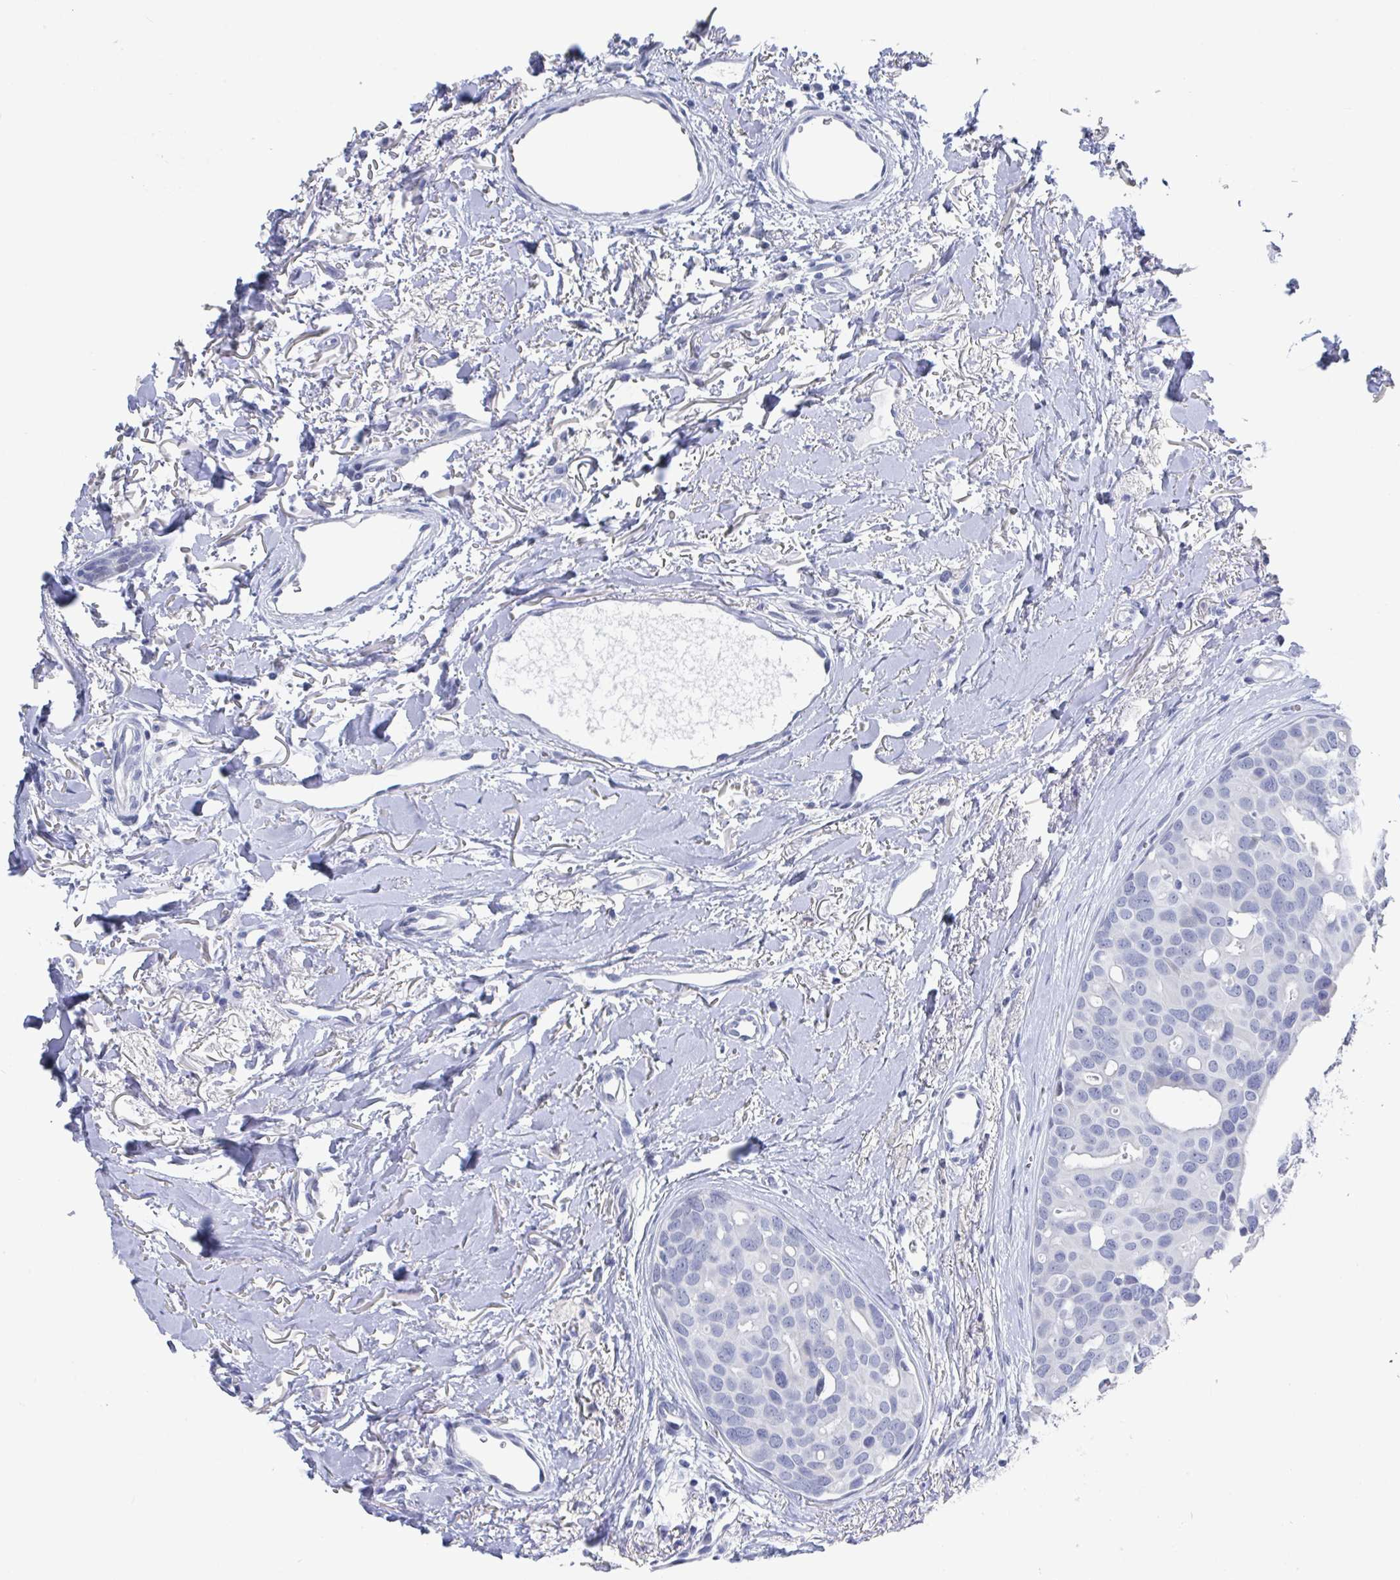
{"staining": {"intensity": "negative", "quantity": "none", "location": "none"}, "tissue": "breast cancer", "cell_type": "Tumor cells", "image_type": "cancer", "snomed": [{"axis": "morphology", "description": "Duct carcinoma"}, {"axis": "topography", "description": "Breast"}], "caption": "There is no significant expression in tumor cells of breast intraductal carcinoma.", "gene": "CAMKV", "patient": {"sex": "female", "age": 54}}